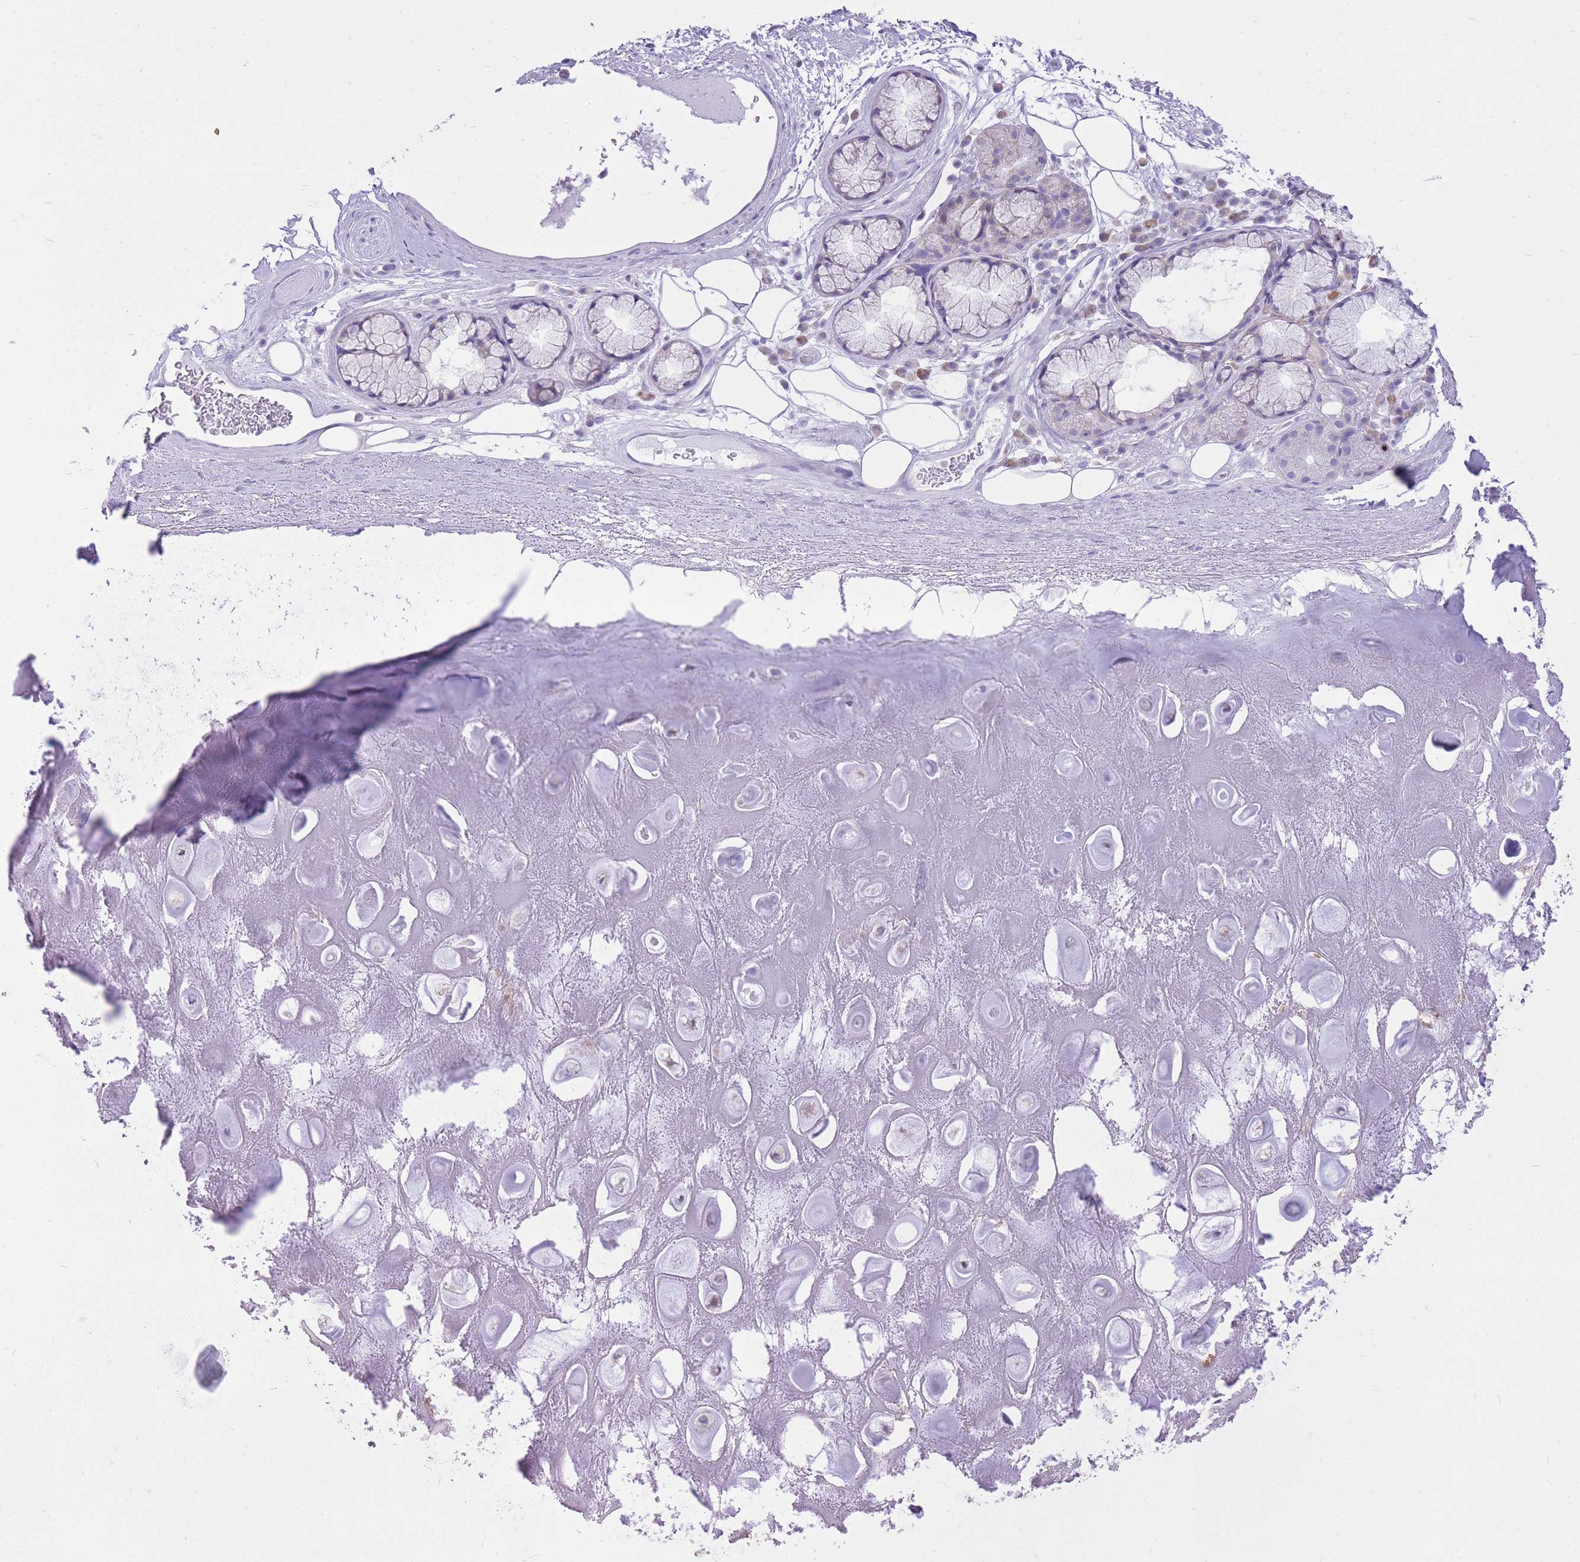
{"staining": {"intensity": "negative", "quantity": "none", "location": "none"}, "tissue": "adipose tissue", "cell_type": "Adipocytes", "image_type": "normal", "snomed": [{"axis": "morphology", "description": "Normal tissue, NOS"}, {"axis": "topography", "description": "Cartilage tissue"}], "caption": "Human adipose tissue stained for a protein using IHC reveals no expression in adipocytes.", "gene": "SLC4A4", "patient": {"sex": "male", "age": 81}}